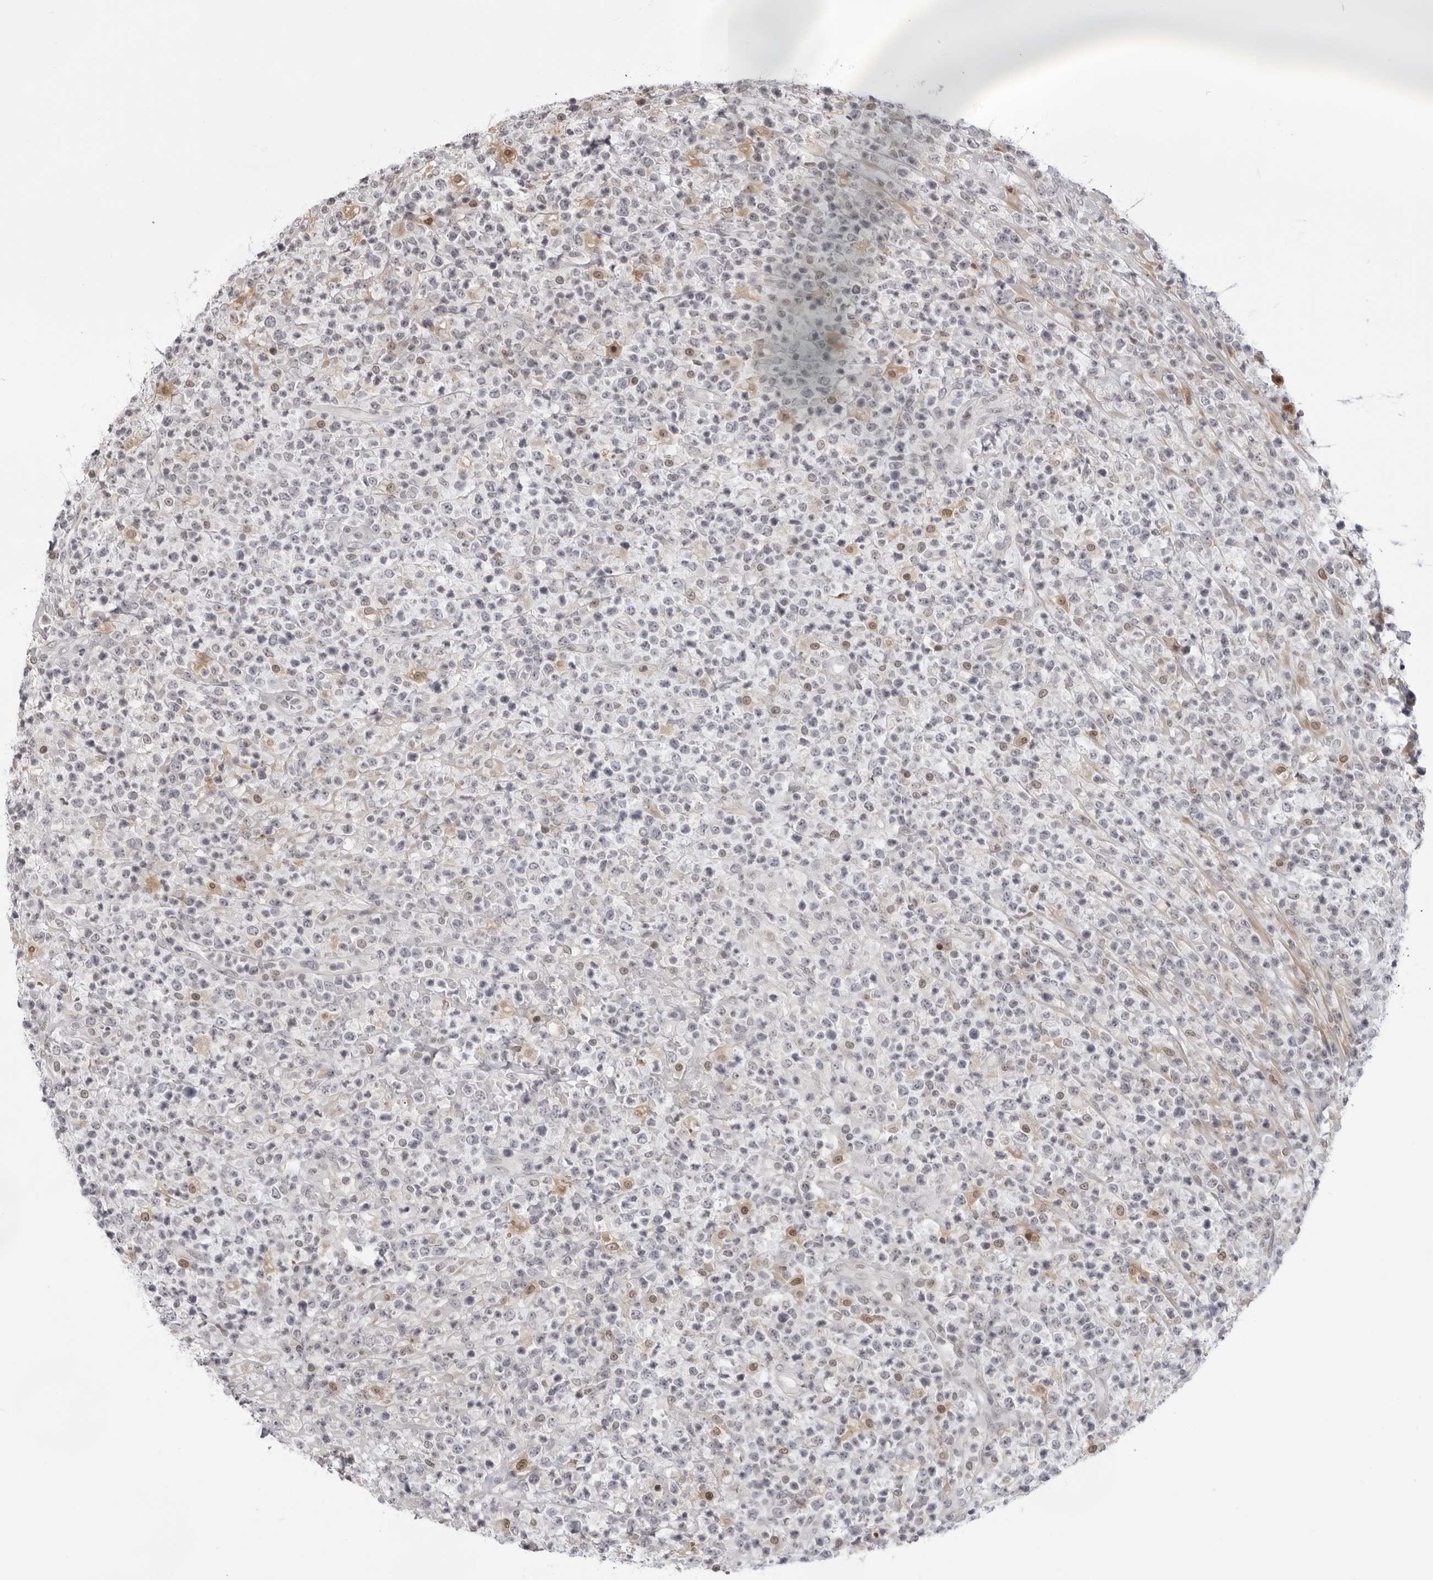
{"staining": {"intensity": "negative", "quantity": "none", "location": "none"}, "tissue": "lymphoma", "cell_type": "Tumor cells", "image_type": "cancer", "snomed": [{"axis": "morphology", "description": "Malignant lymphoma, non-Hodgkin's type, High grade"}, {"axis": "topography", "description": "Colon"}], "caption": "Immunohistochemistry (IHC) of high-grade malignant lymphoma, non-Hodgkin's type displays no staining in tumor cells. (Immunohistochemistry, brightfield microscopy, high magnification).", "gene": "SRGAP2", "patient": {"sex": "female", "age": 53}}